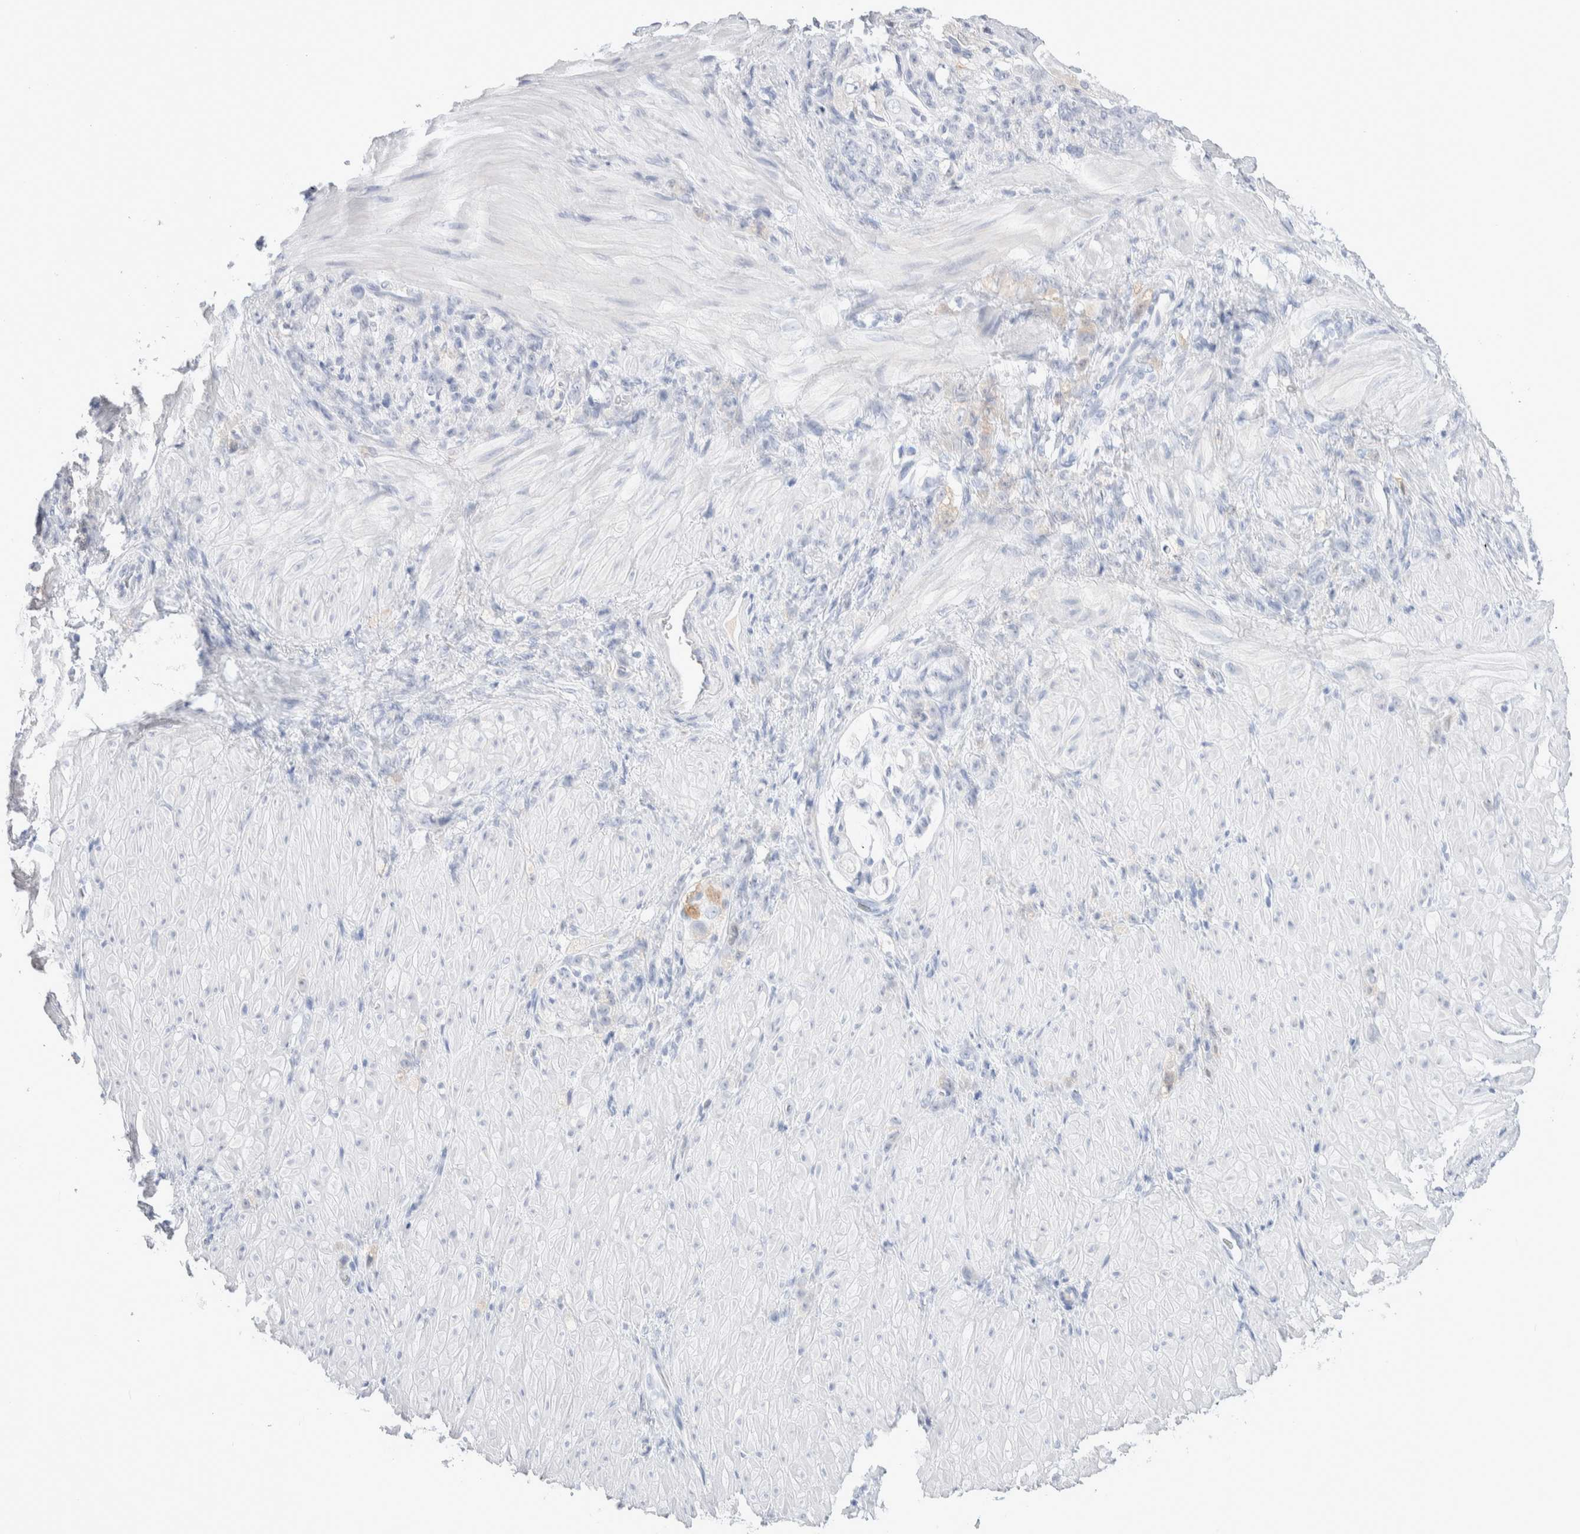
{"staining": {"intensity": "negative", "quantity": "none", "location": "none"}, "tissue": "stomach cancer", "cell_type": "Tumor cells", "image_type": "cancer", "snomed": [{"axis": "morphology", "description": "Normal tissue, NOS"}, {"axis": "morphology", "description": "Adenocarcinoma, NOS"}, {"axis": "topography", "description": "Stomach"}], "caption": "Immunohistochemical staining of human stomach adenocarcinoma shows no significant positivity in tumor cells.", "gene": "GDA", "patient": {"sex": "male", "age": 82}}